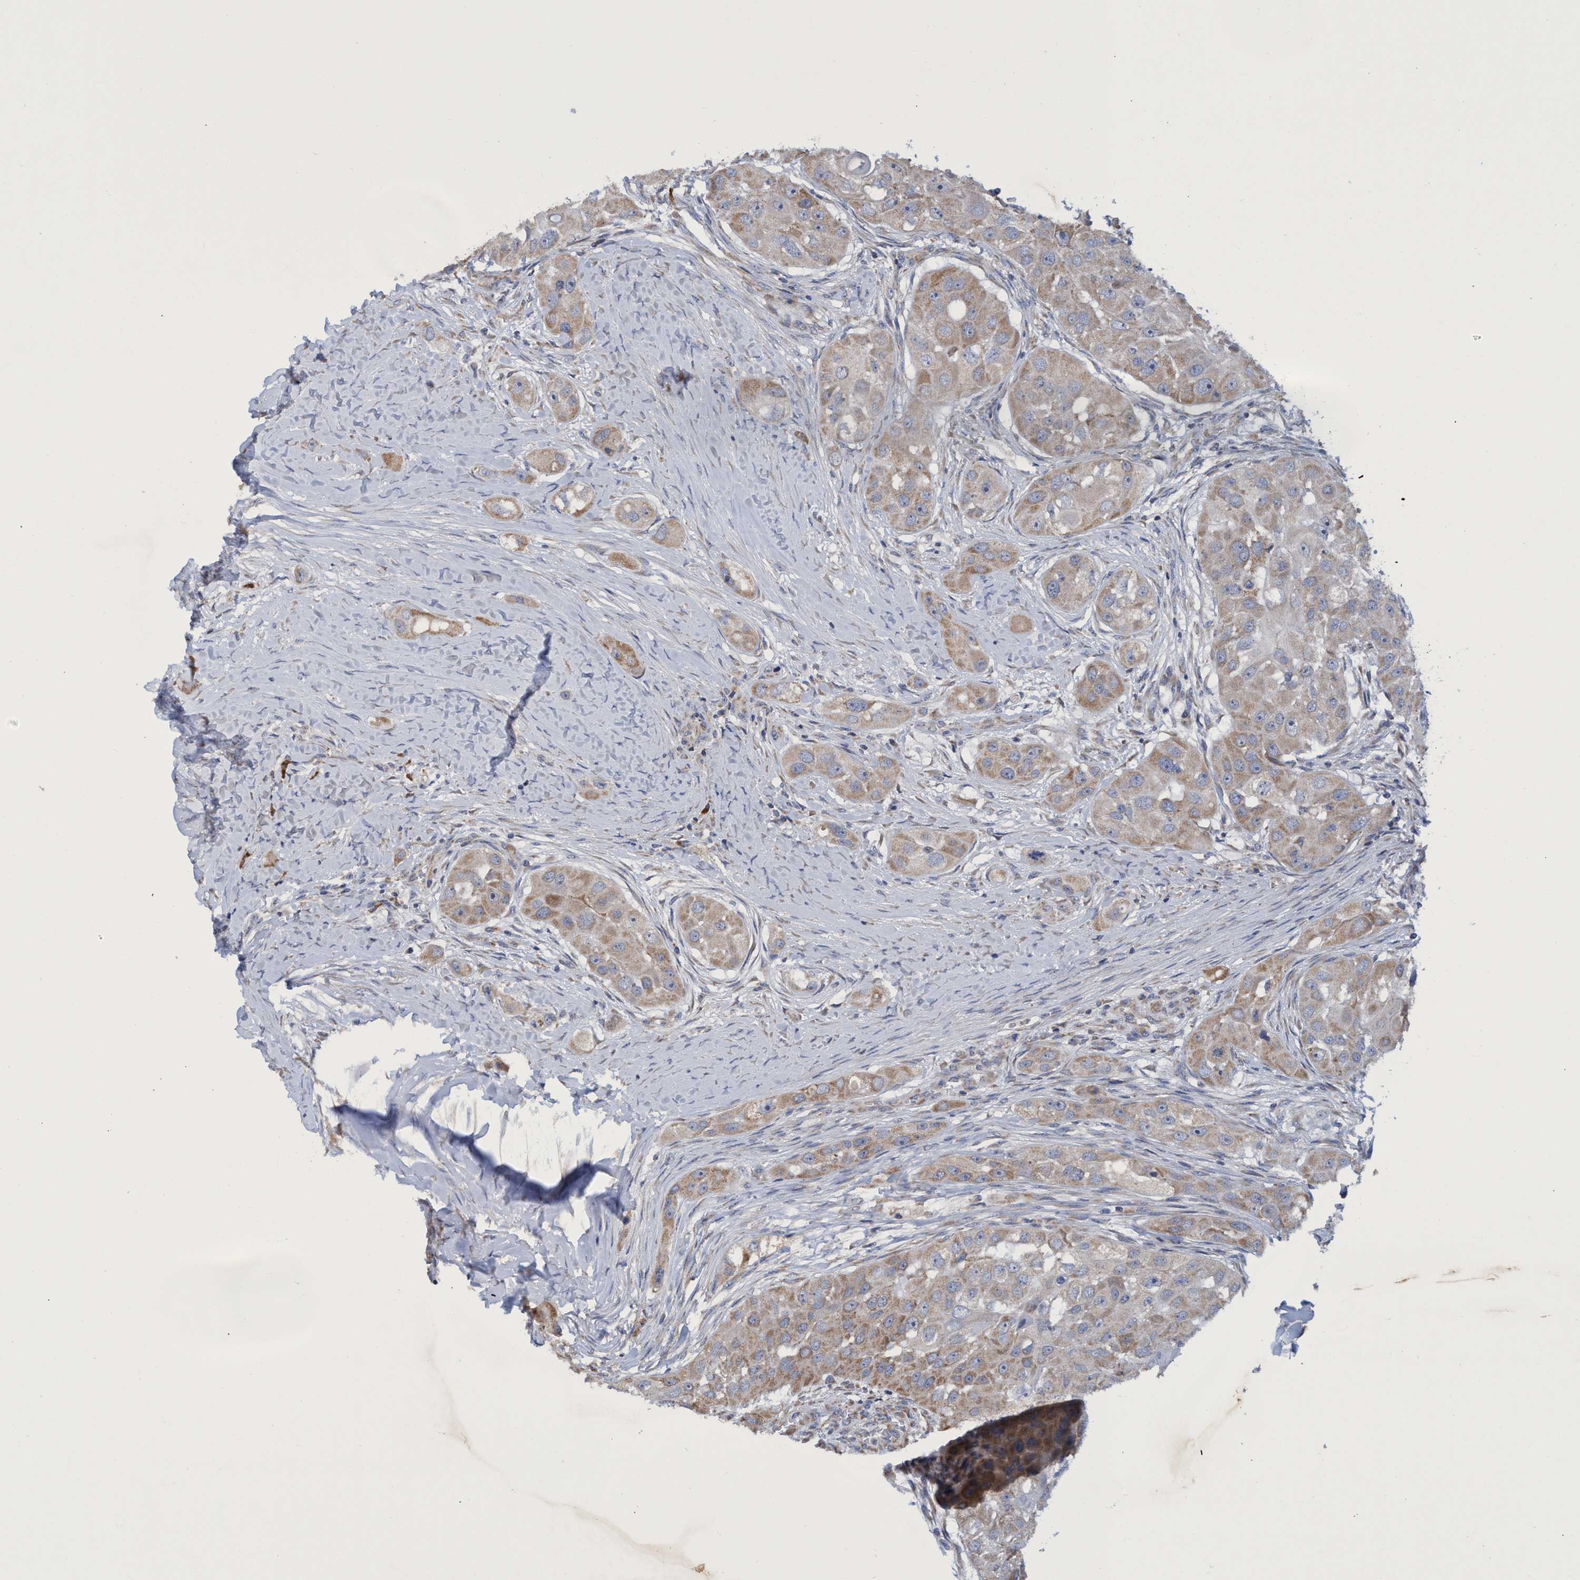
{"staining": {"intensity": "weak", "quantity": ">75%", "location": "cytoplasmic/membranous"}, "tissue": "head and neck cancer", "cell_type": "Tumor cells", "image_type": "cancer", "snomed": [{"axis": "morphology", "description": "Normal tissue, NOS"}, {"axis": "morphology", "description": "Squamous cell carcinoma, NOS"}, {"axis": "topography", "description": "Skeletal muscle"}, {"axis": "topography", "description": "Head-Neck"}], "caption": "An immunohistochemistry (IHC) photomicrograph of tumor tissue is shown. Protein staining in brown labels weak cytoplasmic/membranous positivity in head and neck cancer within tumor cells. Nuclei are stained in blue.", "gene": "NAT16", "patient": {"sex": "male", "age": 51}}